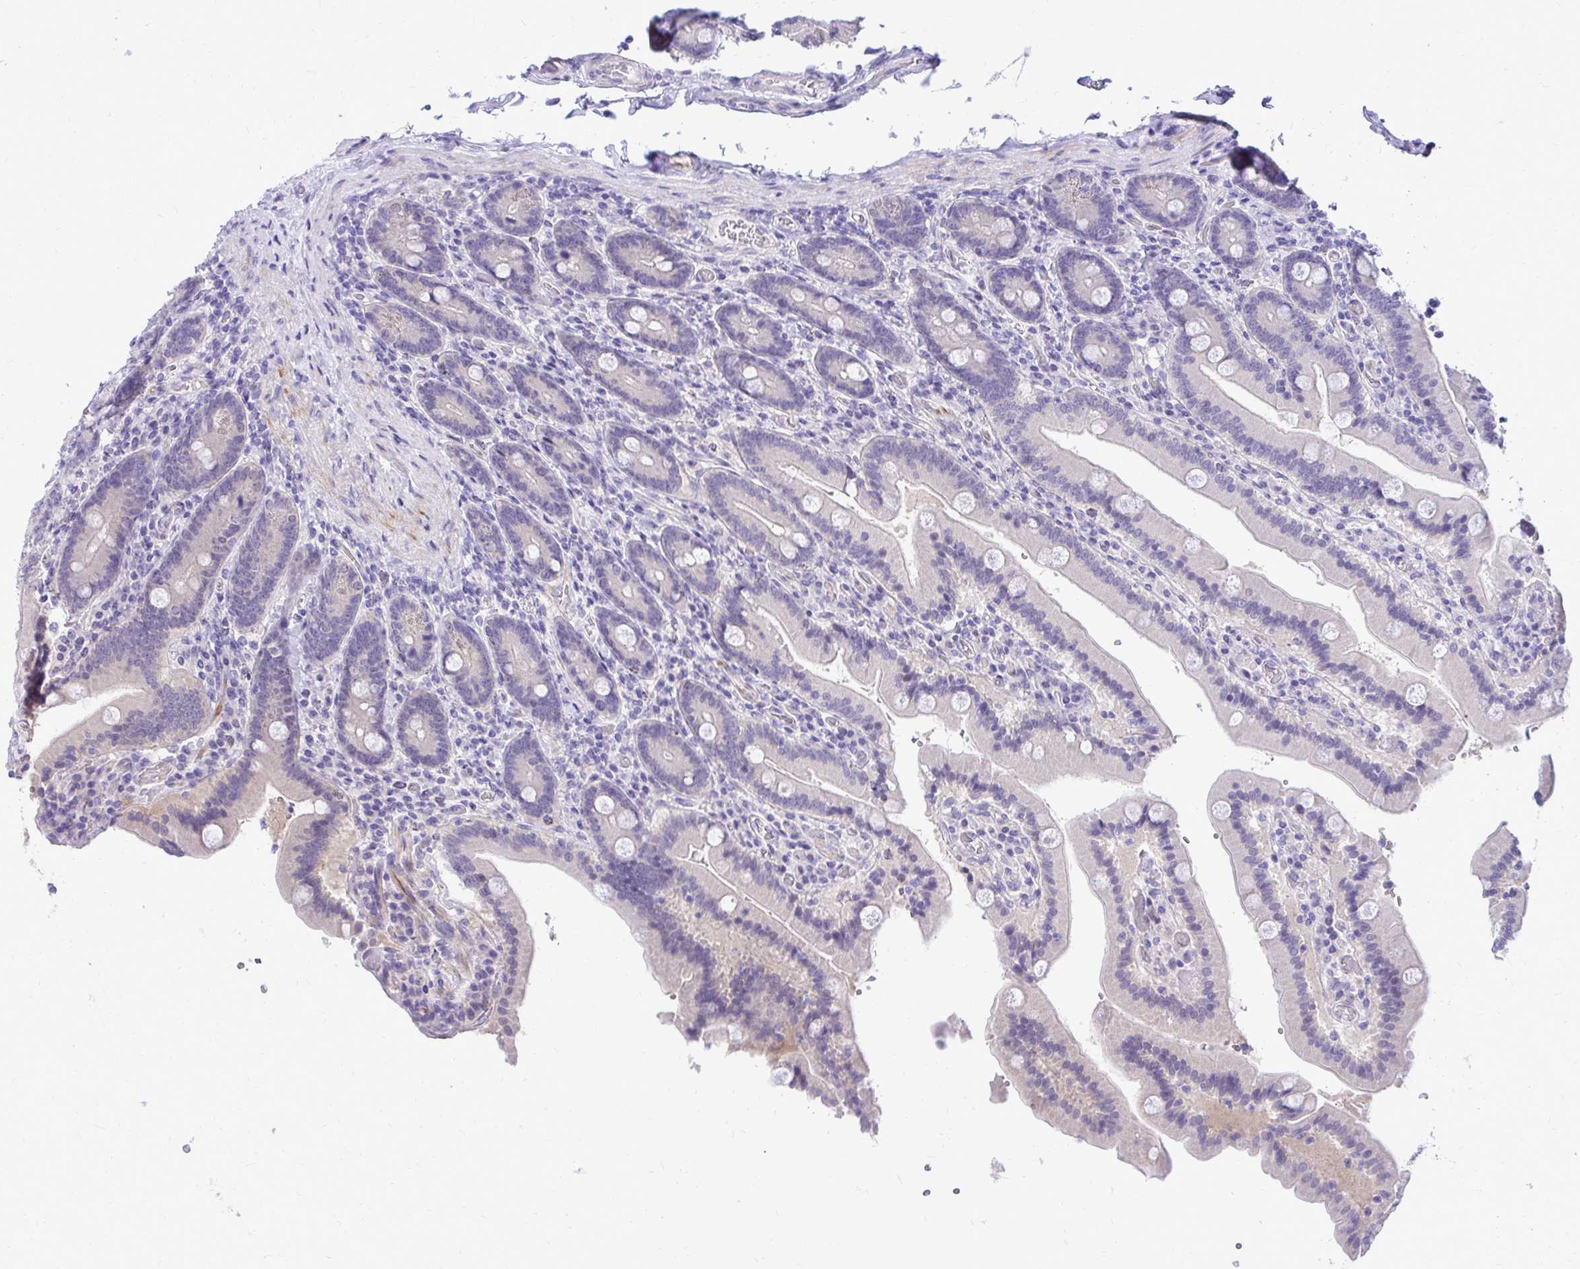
{"staining": {"intensity": "weak", "quantity": "<25%", "location": "cytoplasmic/membranous"}, "tissue": "duodenum", "cell_type": "Glandular cells", "image_type": "normal", "snomed": [{"axis": "morphology", "description": "Normal tissue, NOS"}, {"axis": "topography", "description": "Duodenum"}], "caption": "Immunohistochemistry (IHC) photomicrograph of benign duodenum stained for a protein (brown), which reveals no positivity in glandular cells.", "gene": "ZSWIM9", "patient": {"sex": "female", "age": 62}}